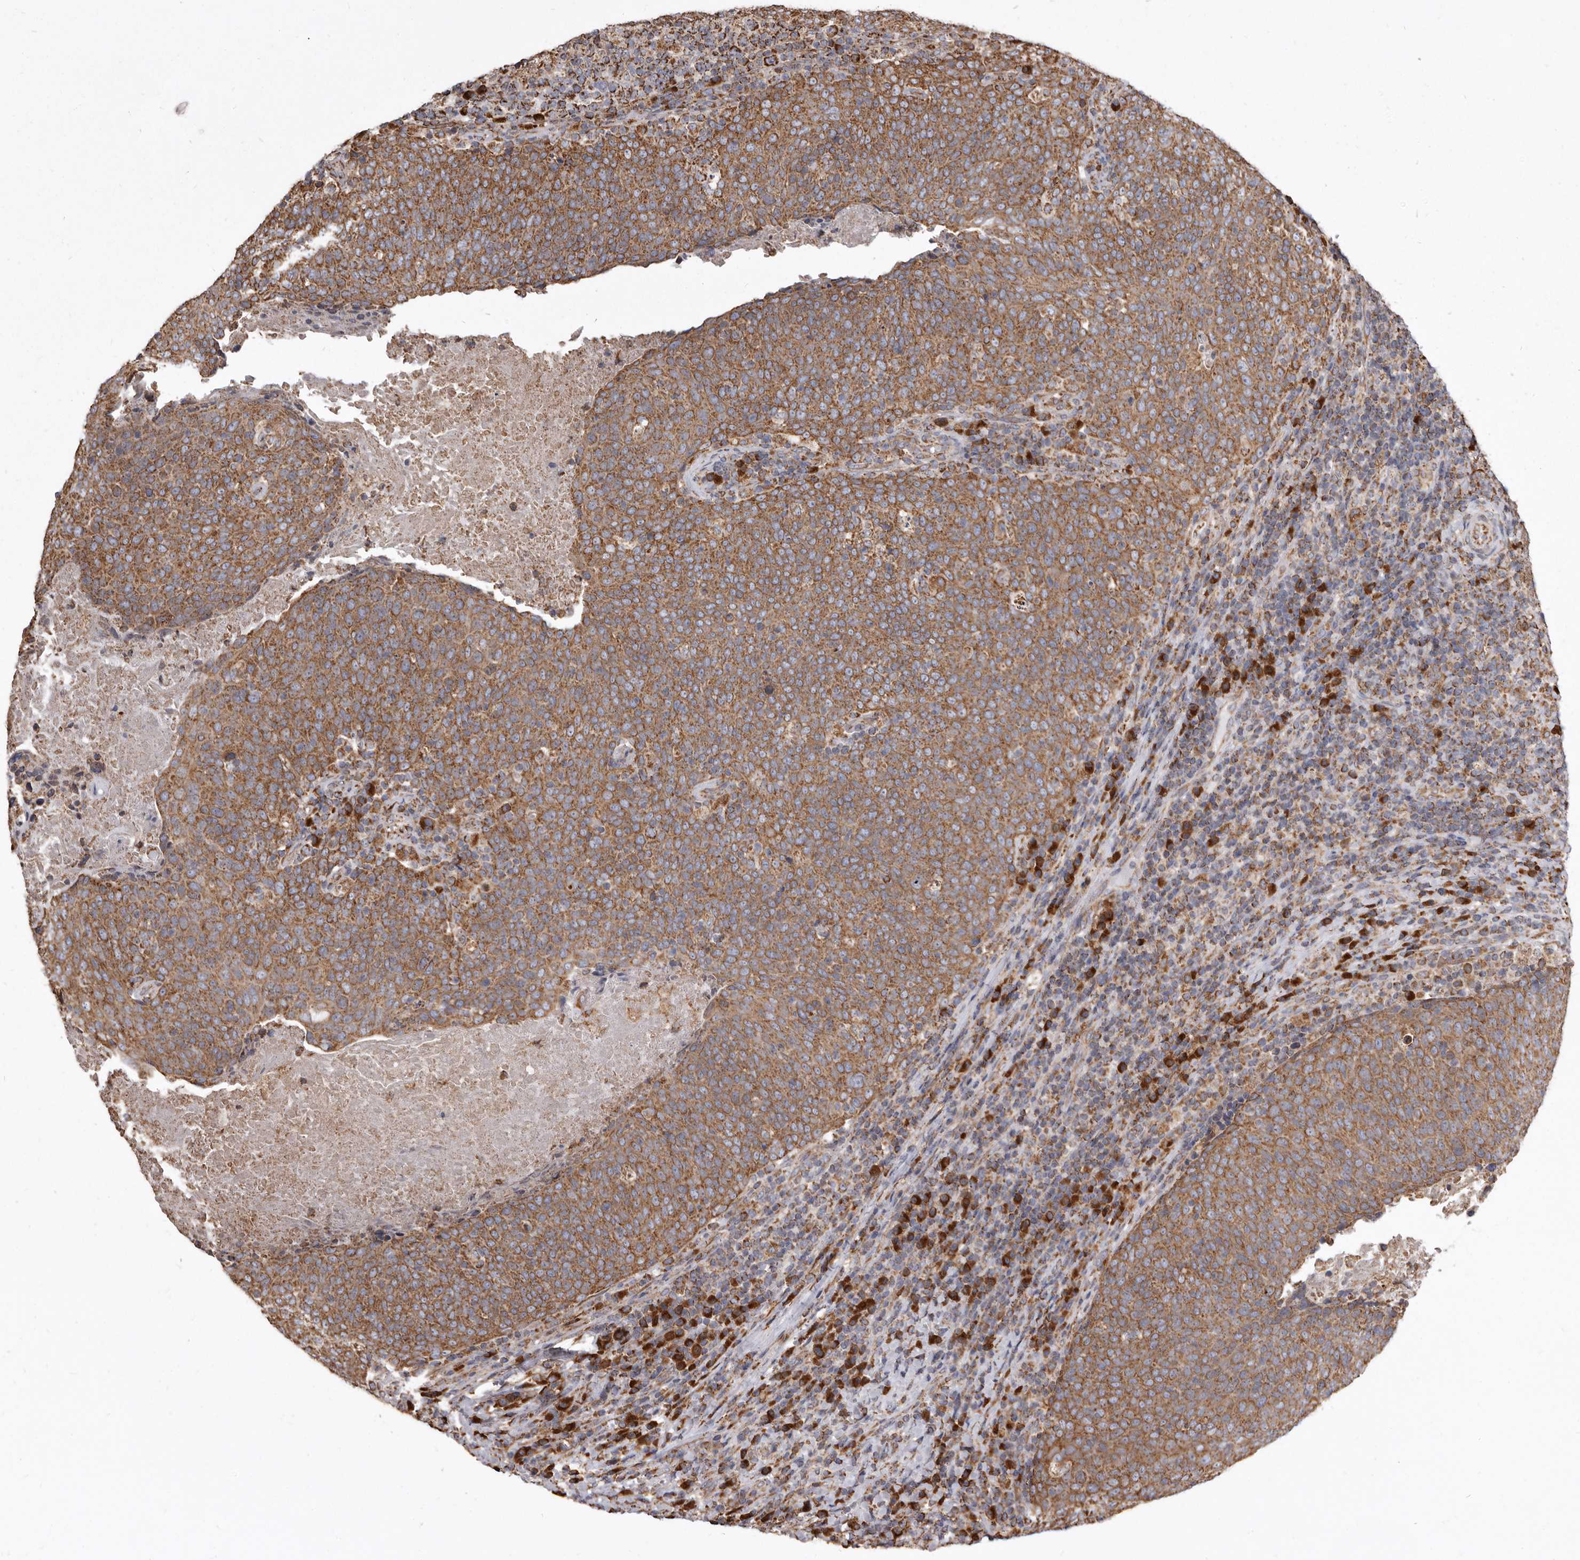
{"staining": {"intensity": "moderate", "quantity": ">75%", "location": "cytoplasmic/membranous"}, "tissue": "head and neck cancer", "cell_type": "Tumor cells", "image_type": "cancer", "snomed": [{"axis": "morphology", "description": "Squamous cell carcinoma, NOS"}, {"axis": "morphology", "description": "Squamous cell carcinoma, metastatic, NOS"}, {"axis": "topography", "description": "Lymph node"}, {"axis": "topography", "description": "Head-Neck"}], "caption": "A brown stain highlights moderate cytoplasmic/membranous positivity of a protein in metastatic squamous cell carcinoma (head and neck) tumor cells.", "gene": "CDK5RAP3", "patient": {"sex": "male", "age": 62}}